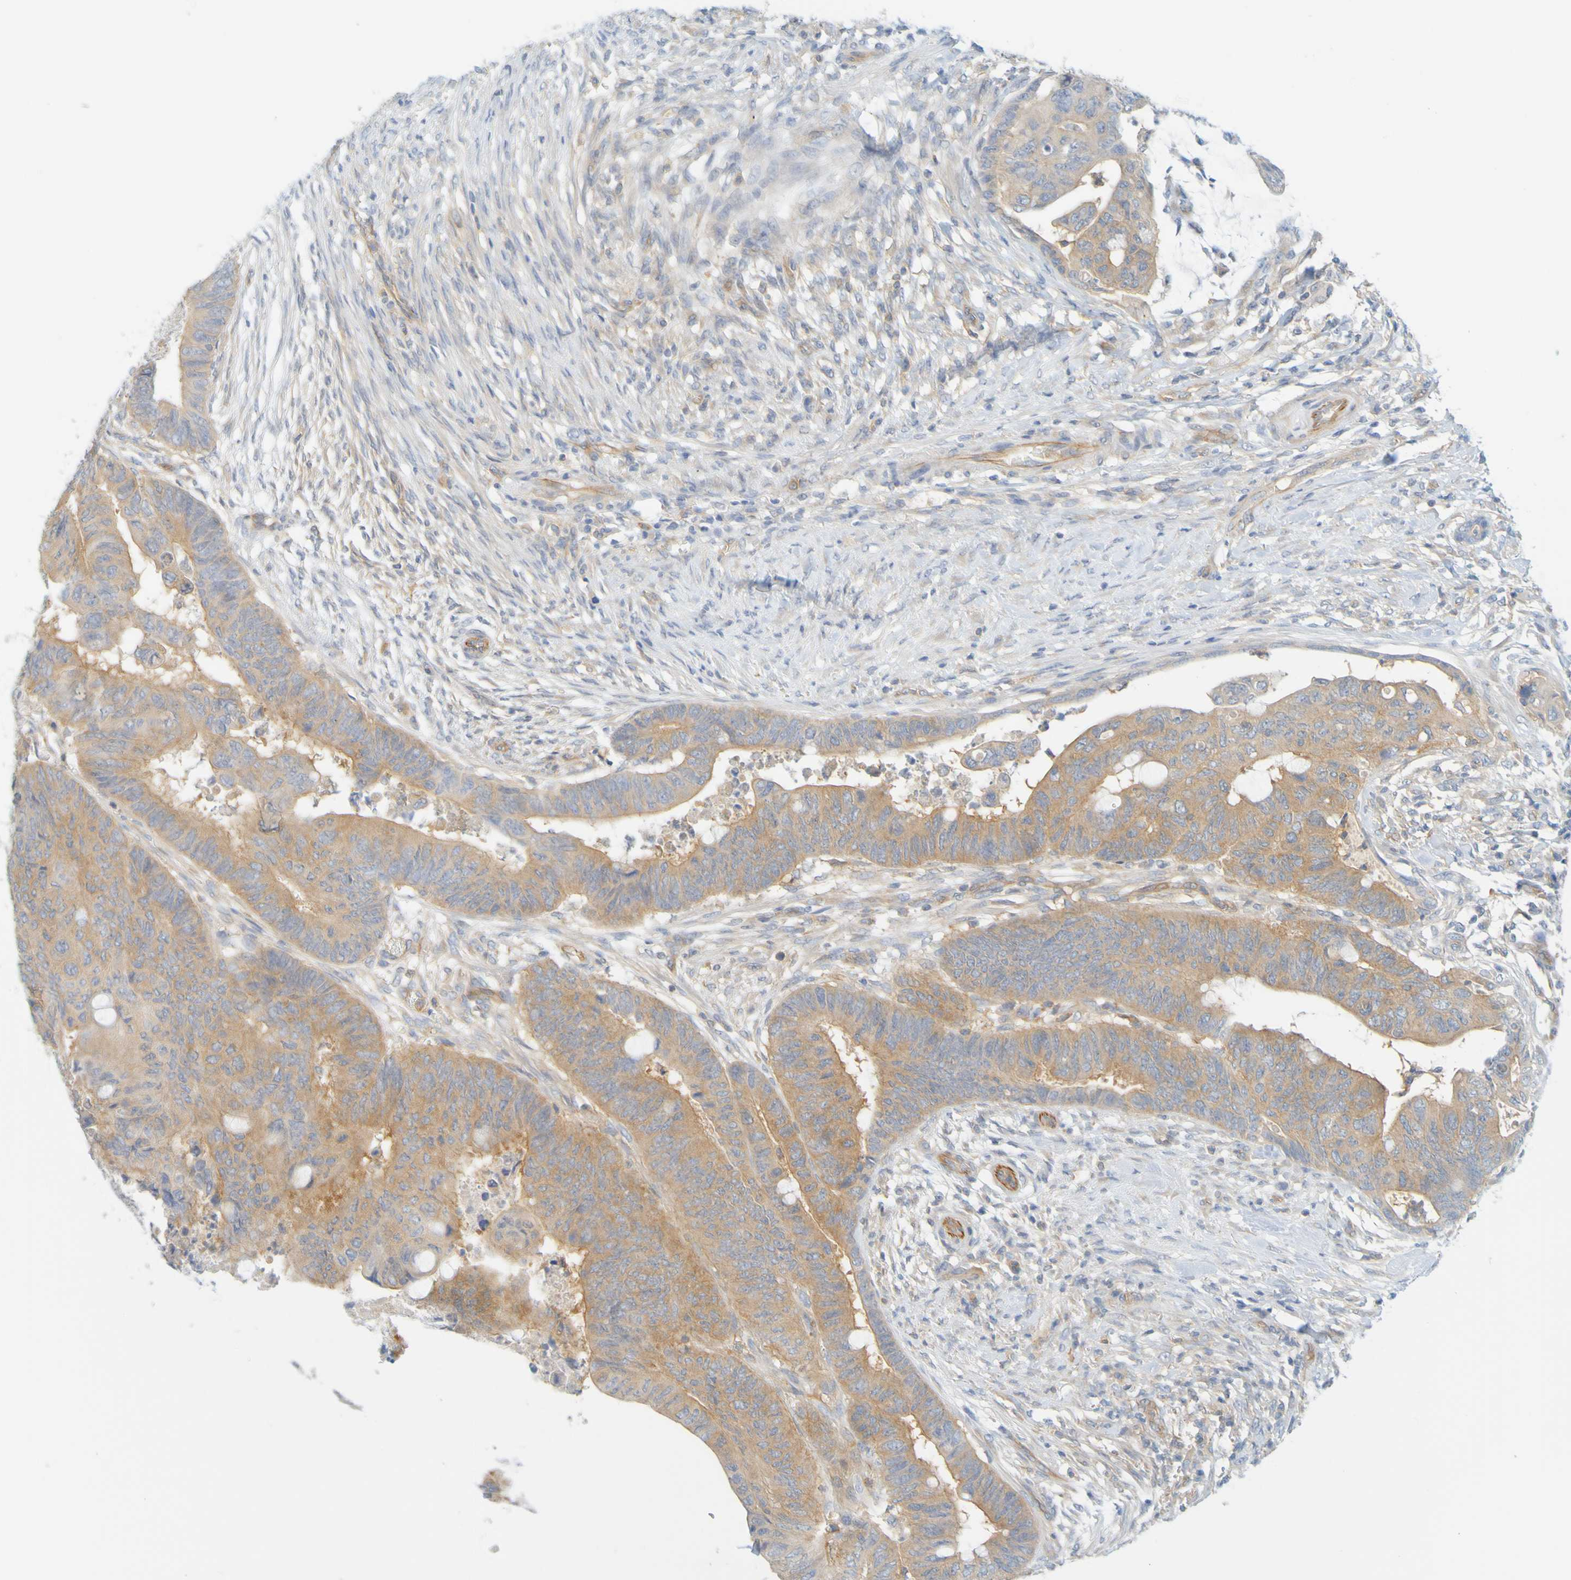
{"staining": {"intensity": "moderate", "quantity": ">75%", "location": "cytoplasmic/membranous"}, "tissue": "colorectal cancer", "cell_type": "Tumor cells", "image_type": "cancer", "snomed": [{"axis": "morphology", "description": "Normal tissue, NOS"}, {"axis": "morphology", "description": "Adenocarcinoma, NOS"}, {"axis": "topography", "description": "Rectum"}, {"axis": "topography", "description": "Peripheral nerve tissue"}], "caption": "This photomicrograph reveals immunohistochemistry staining of adenocarcinoma (colorectal), with medium moderate cytoplasmic/membranous expression in approximately >75% of tumor cells.", "gene": "APPL1", "patient": {"sex": "male", "age": 92}}